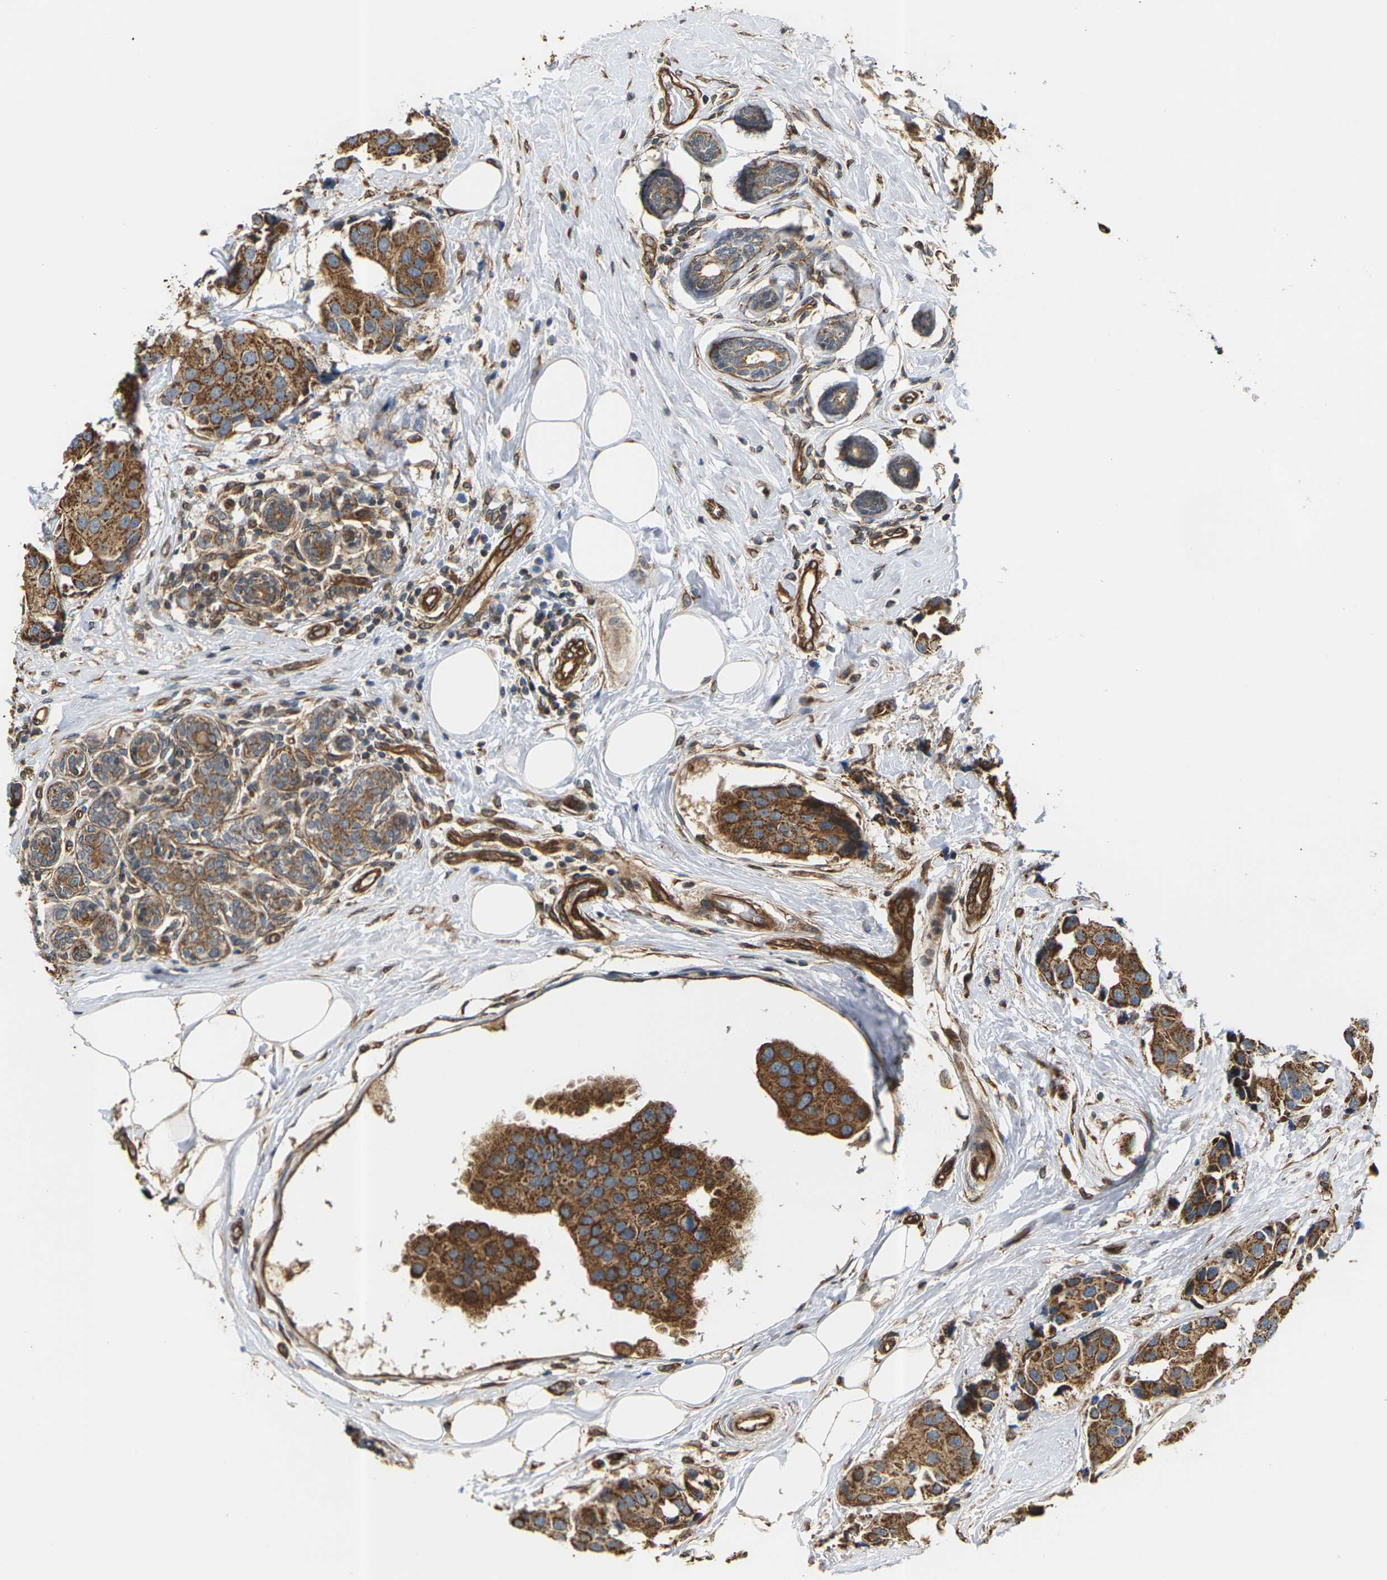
{"staining": {"intensity": "strong", "quantity": ">75%", "location": "cytoplasmic/membranous"}, "tissue": "breast cancer", "cell_type": "Tumor cells", "image_type": "cancer", "snomed": [{"axis": "morphology", "description": "Normal tissue, NOS"}, {"axis": "morphology", "description": "Duct carcinoma"}, {"axis": "topography", "description": "Breast"}], "caption": "Breast invasive ductal carcinoma stained with DAB immunohistochemistry reveals high levels of strong cytoplasmic/membranous positivity in approximately >75% of tumor cells.", "gene": "PCDHB4", "patient": {"sex": "female", "age": 39}}